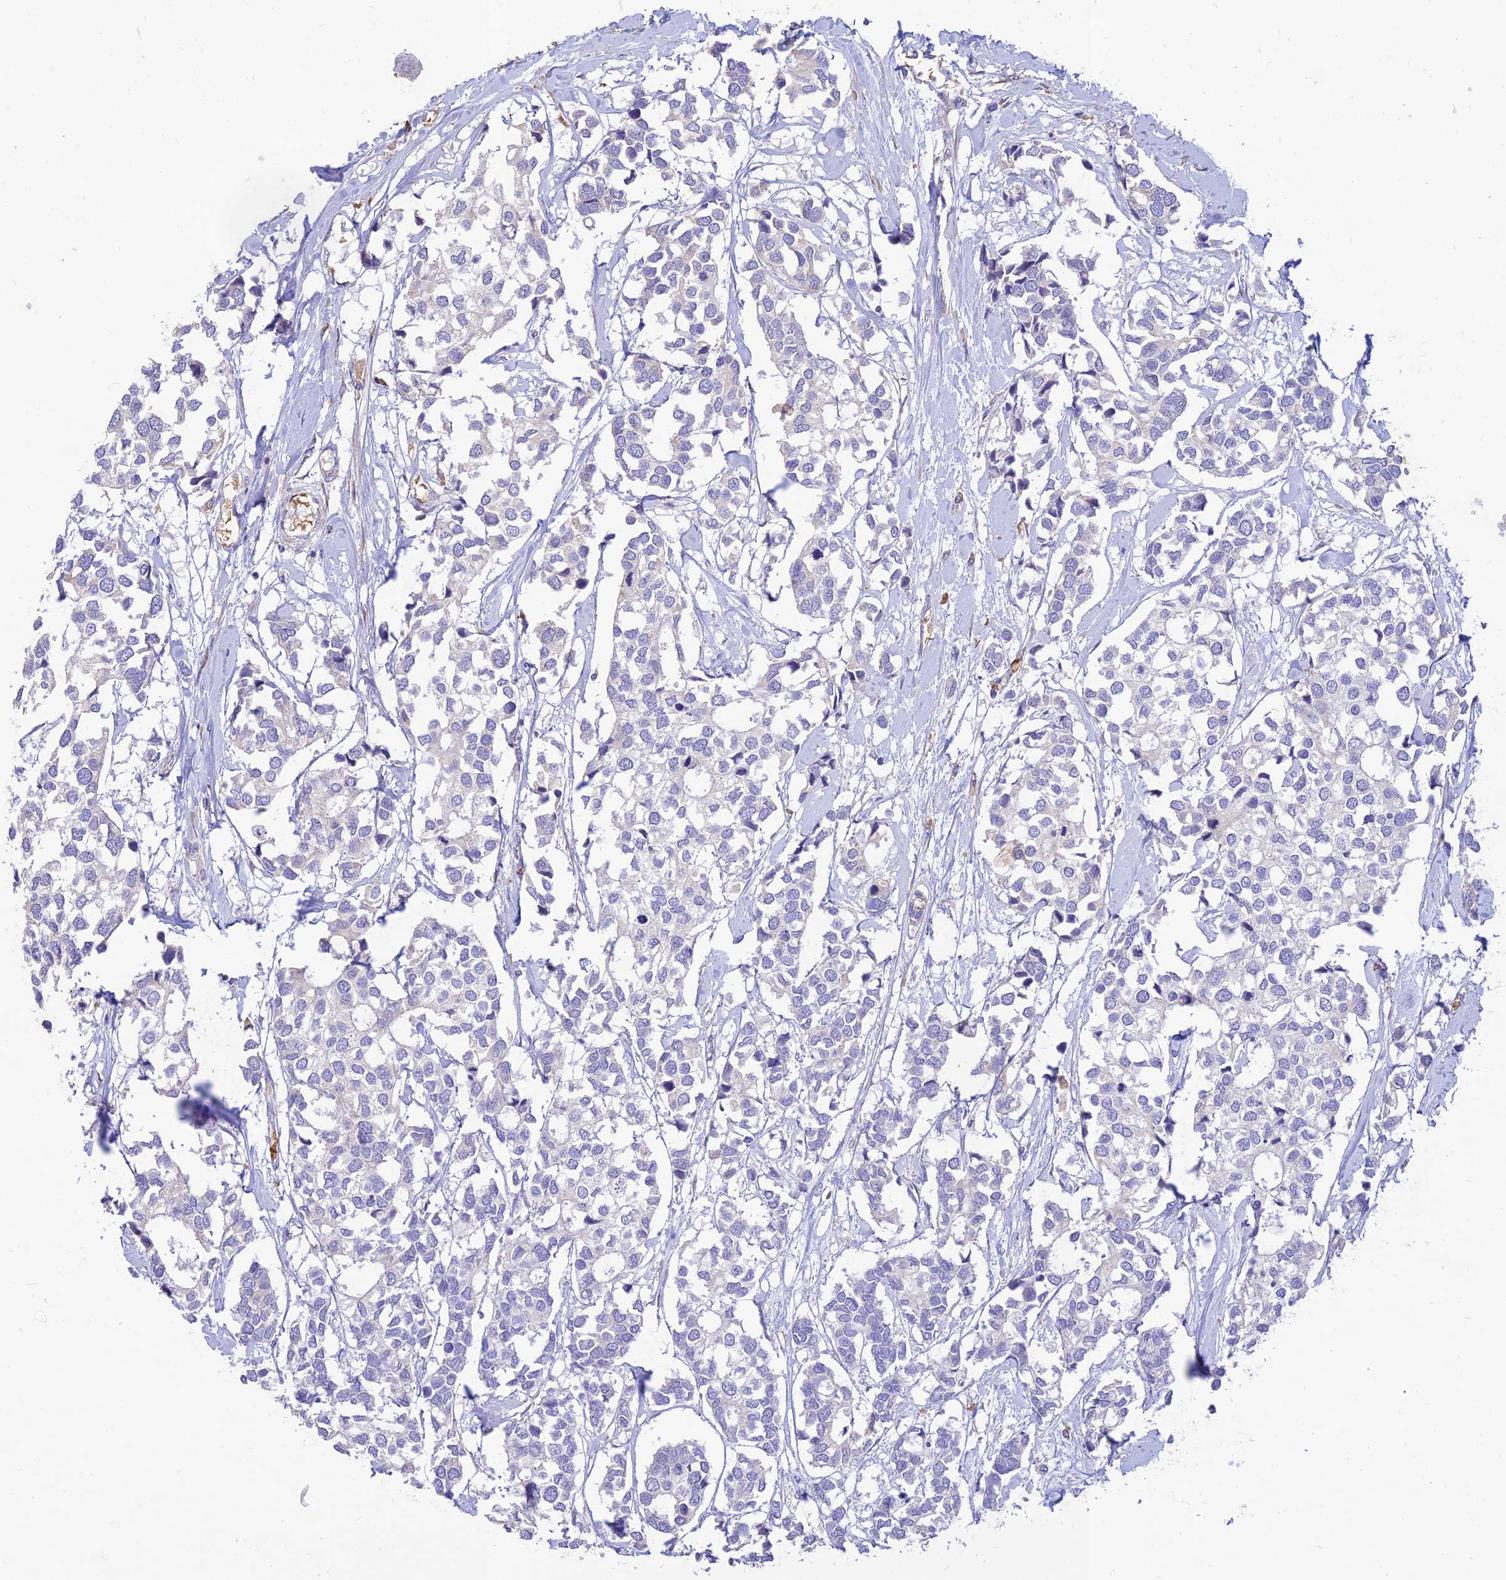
{"staining": {"intensity": "negative", "quantity": "none", "location": "none"}, "tissue": "breast cancer", "cell_type": "Tumor cells", "image_type": "cancer", "snomed": [{"axis": "morphology", "description": "Duct carcinoma"}, {"axis": "topography", "description": "Breast"}], "caption": "Protein analysis of breast cancer (infiltrating ductal carcinoma) displays no significant positivity in tumor cells. (DAB immunohistochemistry with hematoxylin counter stain).", "gene": "PPP1R11", "patient": {"sex": "female", "age": 83}}